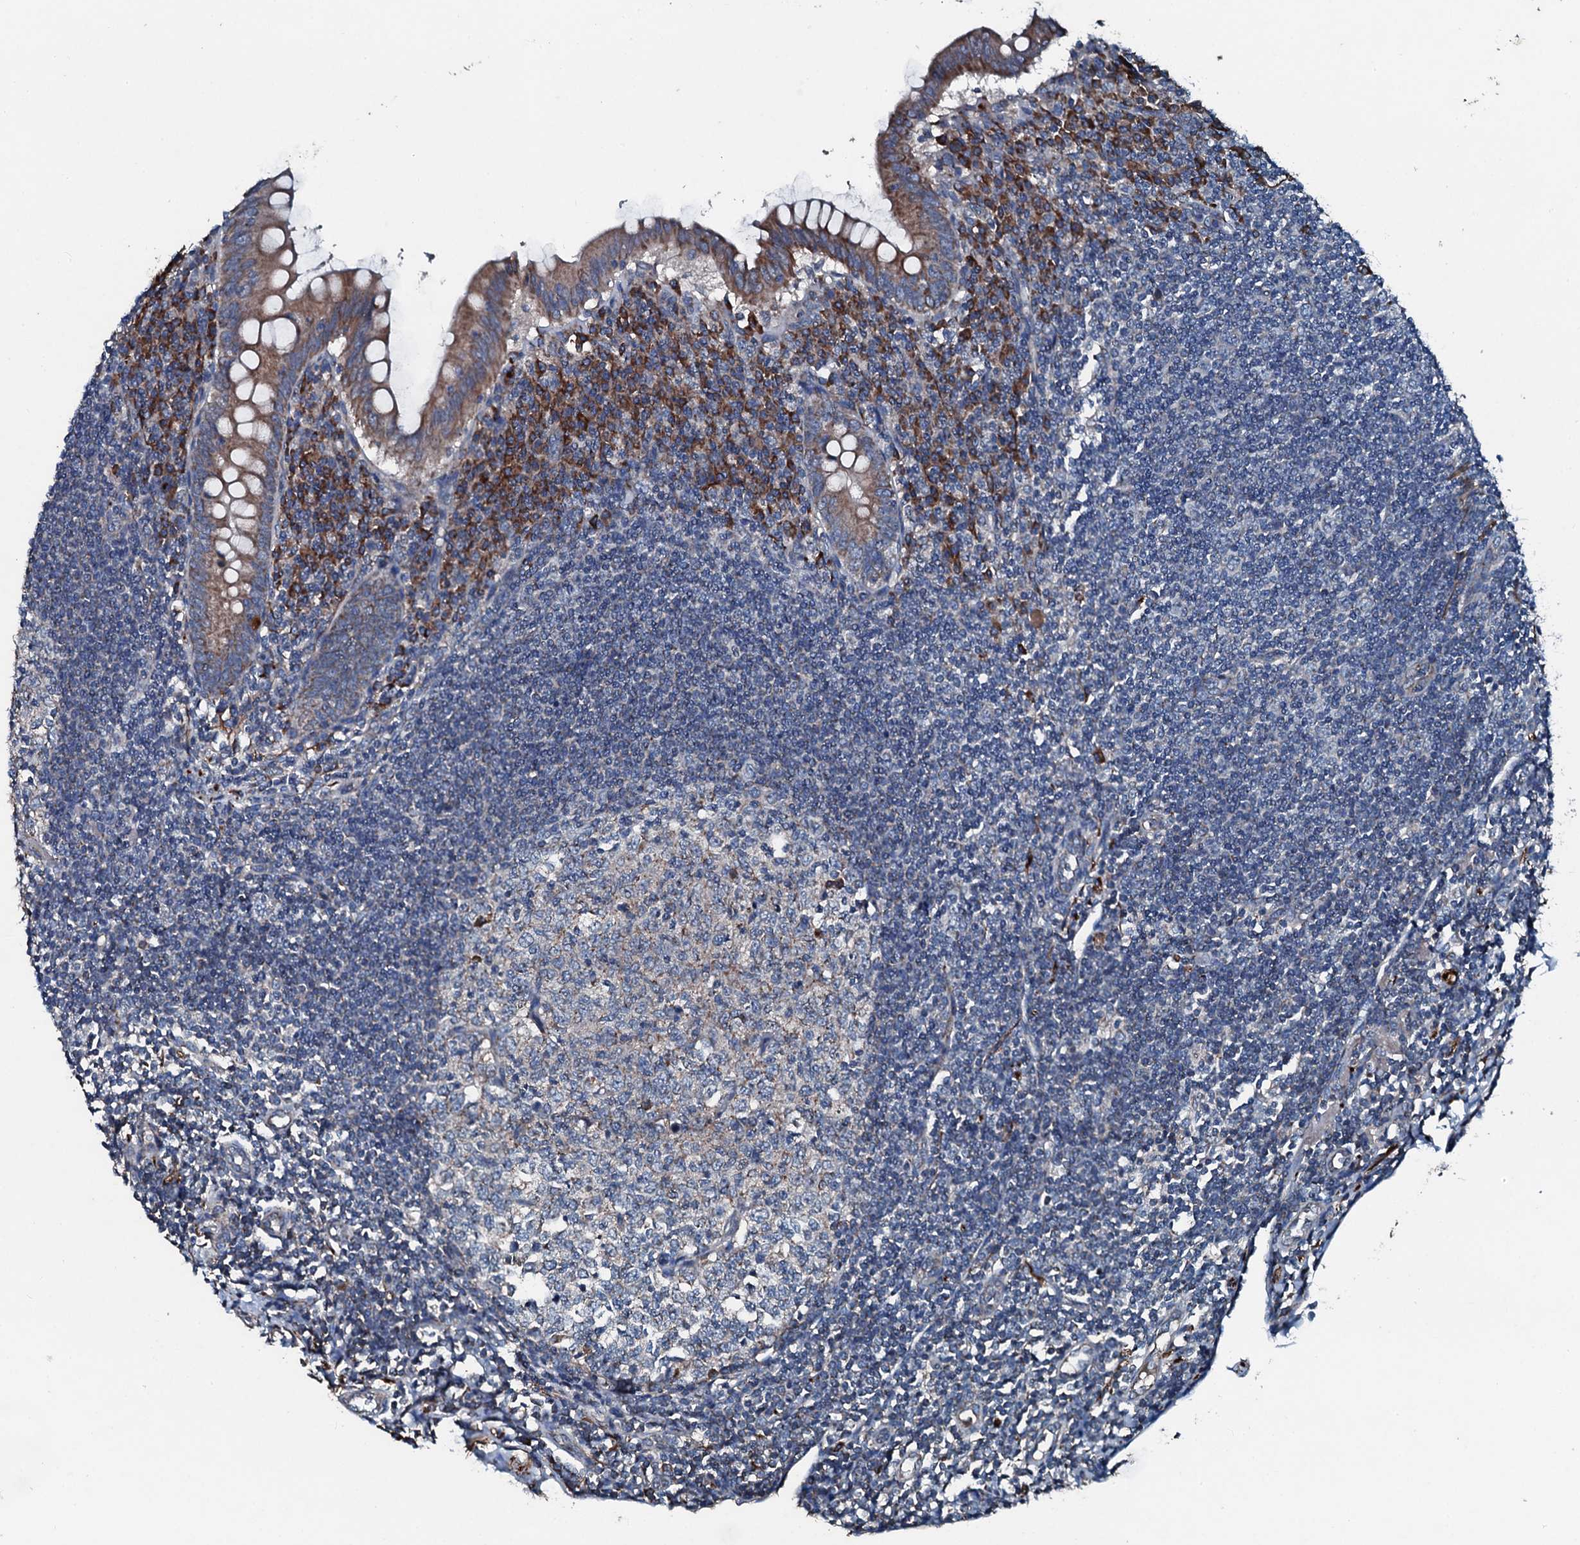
{"staining": {"intensity": "moderate", "quantity": ">75%", "location": "cytoplasmic/membranous"}, "tissue": "appendix", "cell_type": "Glandular cells", "image_type": "normal", "snomed": [{"axis": "morphology", "description": "Normal tissue, NOS"}, {"axis": "topography", "description": "Appendix"}], "caption": "A high-resolution image shows immunohistochemistry staining of normal appendix, which demonstrates moderate cytoplasmic/membranous staining in about >75% of glandular cells.", "gene": "ACSS3", "patient": {"sex": "female", "age": 33}}